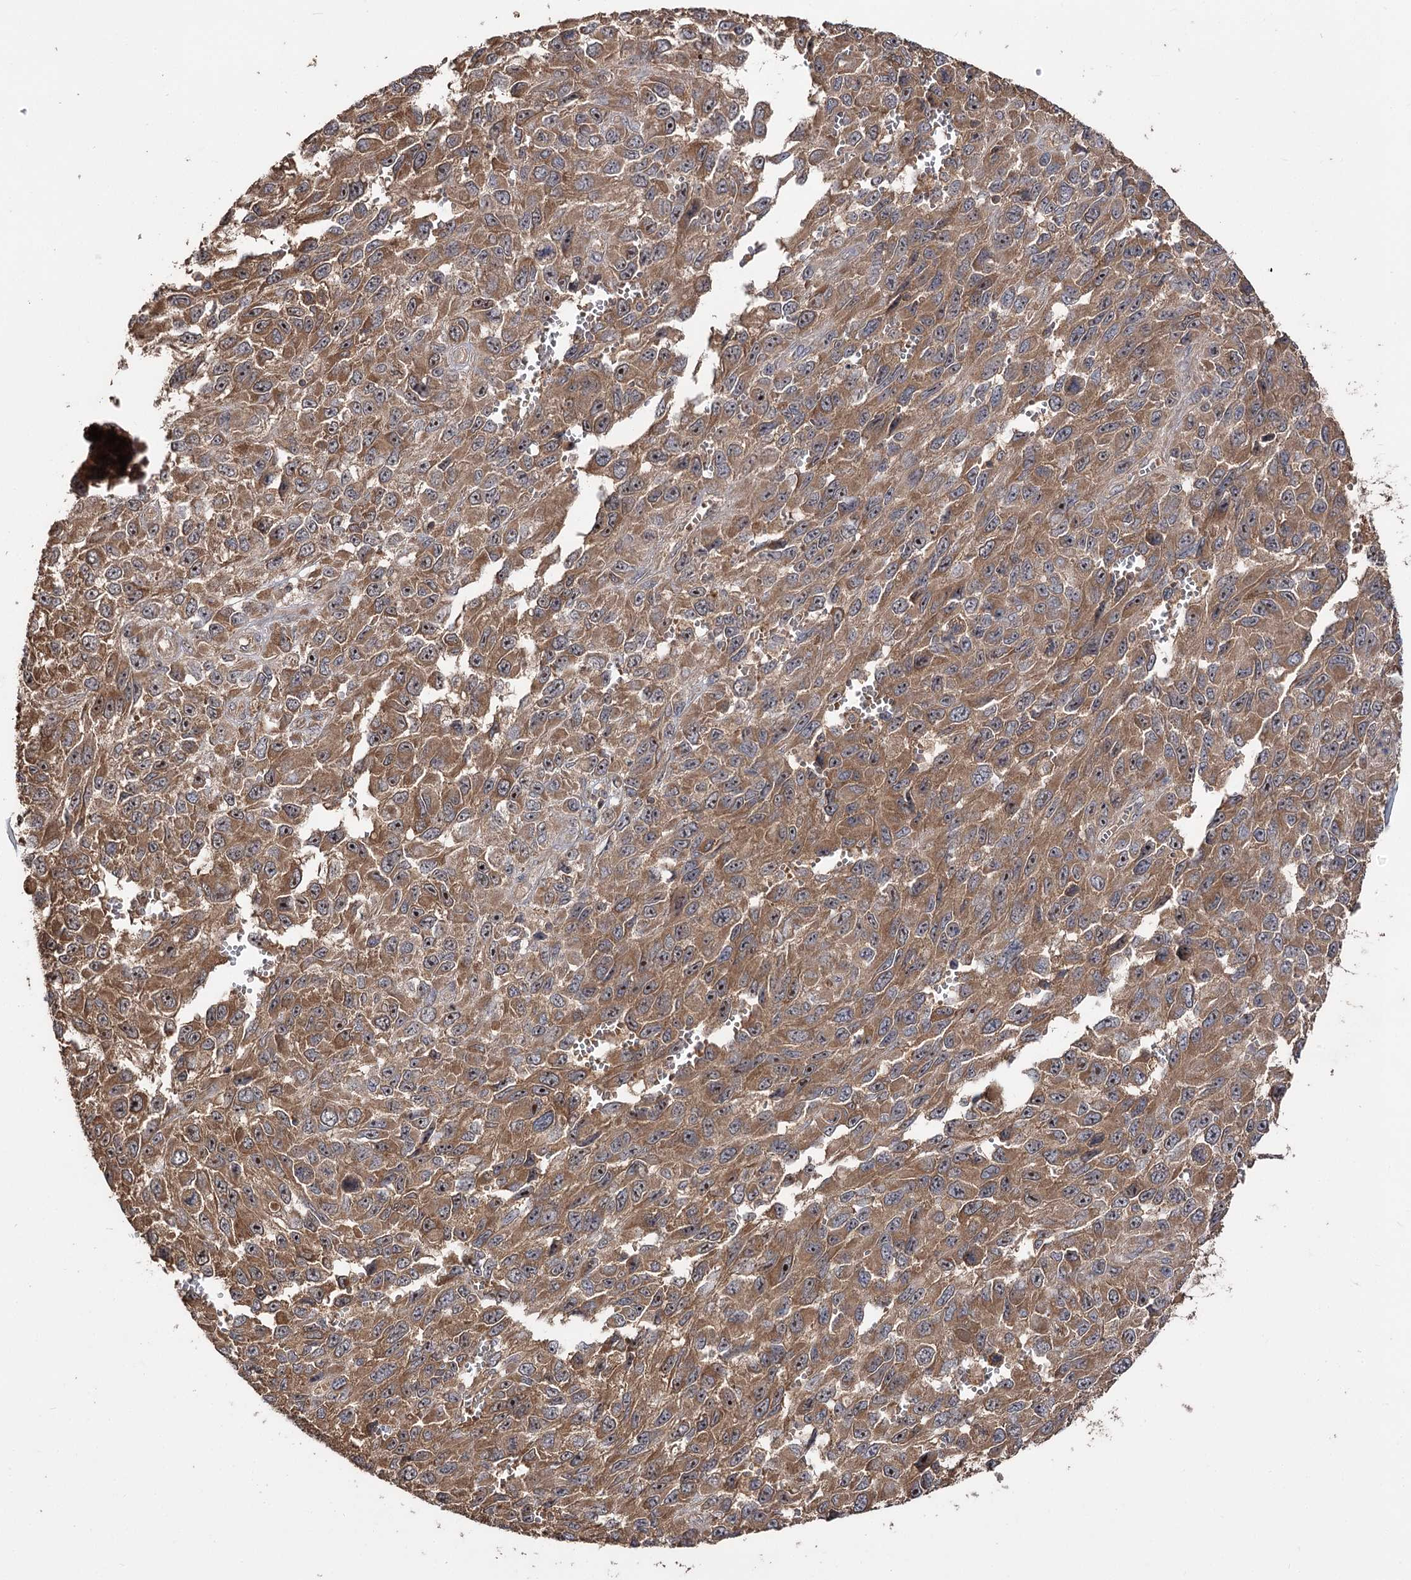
{"staining": {"intensity": "moderate", "quantity": ">75%", "location": "cytoplasmic/membranous"}, "tissue": "melanoma", "cell_type": "Tumor cells", "image_type": "cancer", "snomed": [{"axis": "morphology", "description": "Normal tissue, NOS"}, {"axis": "morphology", "description": "Malignant melanoma, NOS"}, {"axis": "topography", "description": "Skin"}], "caption": "Protein analysis of melanoma tissue displays moderate cytoplasmic/membranous expression in approximately >75% of tumor cells. Using DAB (brown) and hematoxylin (blue) stains, captured at high magnification using brightfield microscopy.", "gene": "FAM53B", "patient": {"sex": "female", "age": 96}}